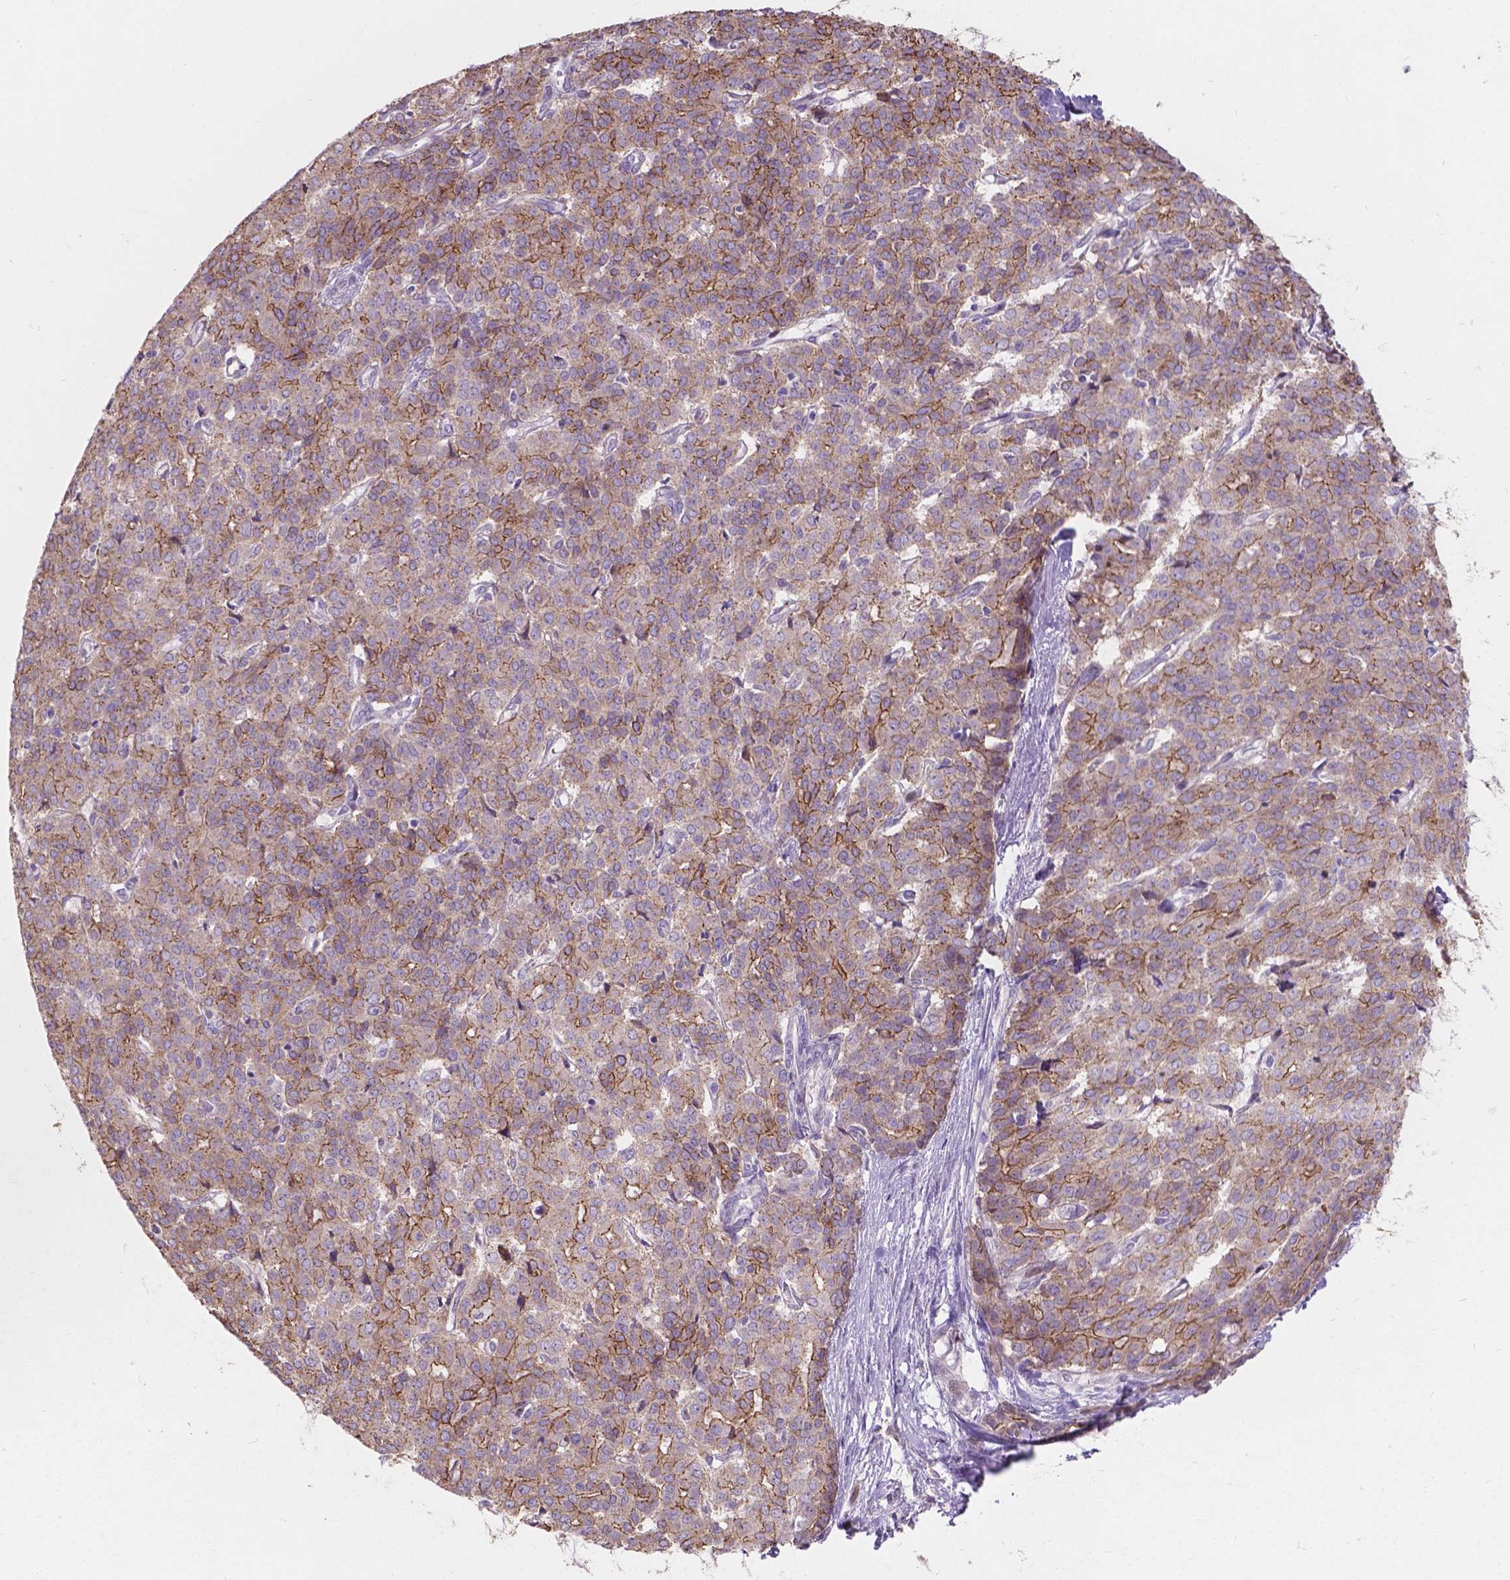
{"staining": {"intensity": "weak", "quantity": "25%-75%", "location": "cytoplasmic/membranous"}, "tissue": "liver cancer", "cell_type": "Tumor cells", "image_type": "cancer", "snomed": [{"axis": "morphology", "description": "Cholangiocarcinoma"}, {"axis": "topography", "description": "Liver"}], "caption": "A histopathology image of human liver cancer (cholangiocarcinoma) stained for a protein exhibits weak cytoplasmic/membranous brown staining in tumor cells.", "gene": "MYH14", "patient": {"sex": "female", "age": 47}}